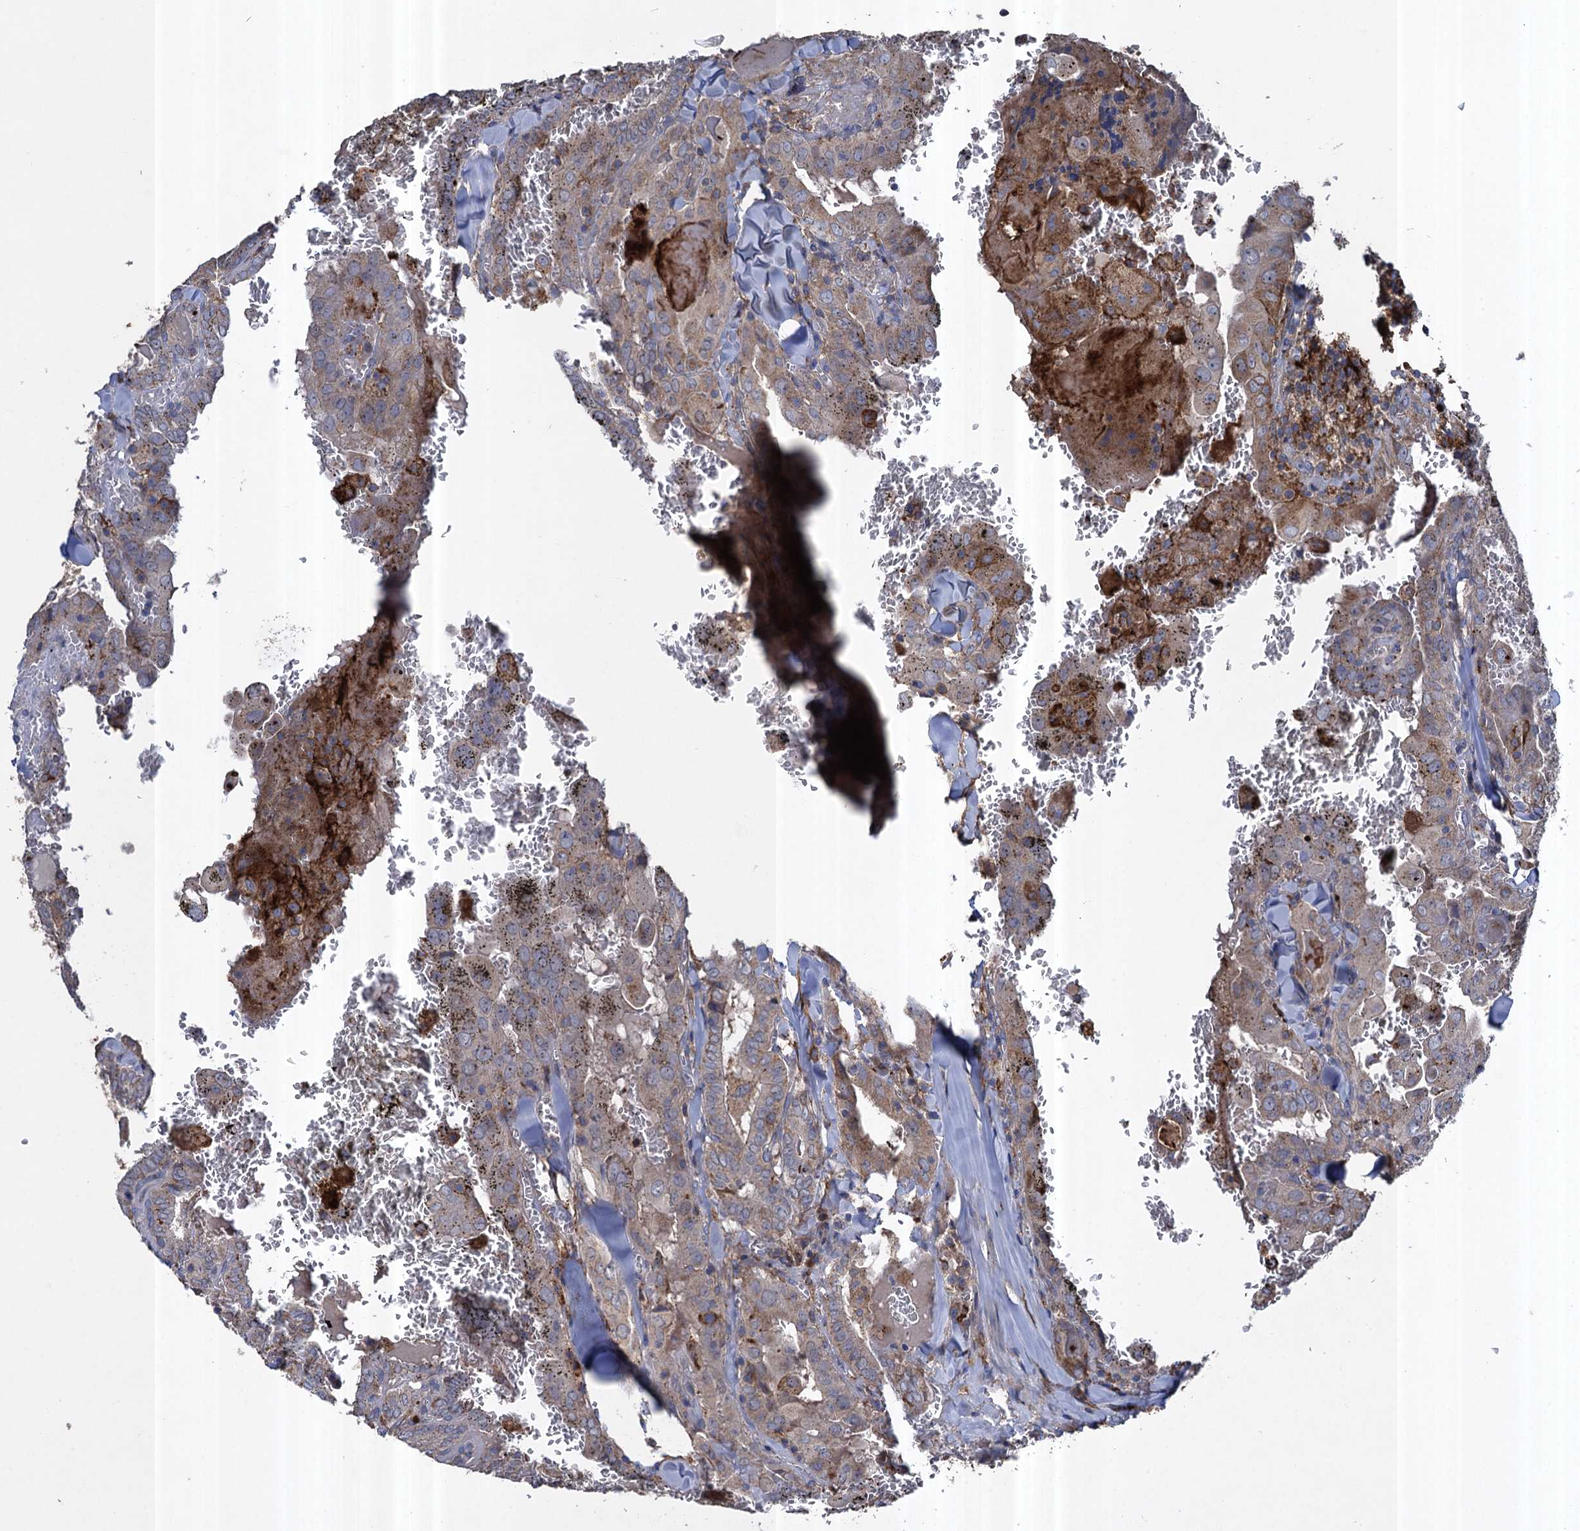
{"staining": {"intensity": "weak", "quantity": ">75%", "location": "cytoplasmic/membranous"}, "tissue": "thyroid cancer", "cell_type": "Tumor cells", "image_type": "cancer", "snomed": [{"axis": "morphology", "description": "Papillary adenocarcinoma, NOS"}, {"axis": "topography", "description": "Thyroid gland"}], "caption": "Immunohistochemical staining of human thyroid papillary adenocarcinoma exhibits weak cytoplasmic/membranous protein expression in approximately >75% of tumor cells.", "gene": "TXNDC11", "patient": {"sex": "female", "age": 72}}